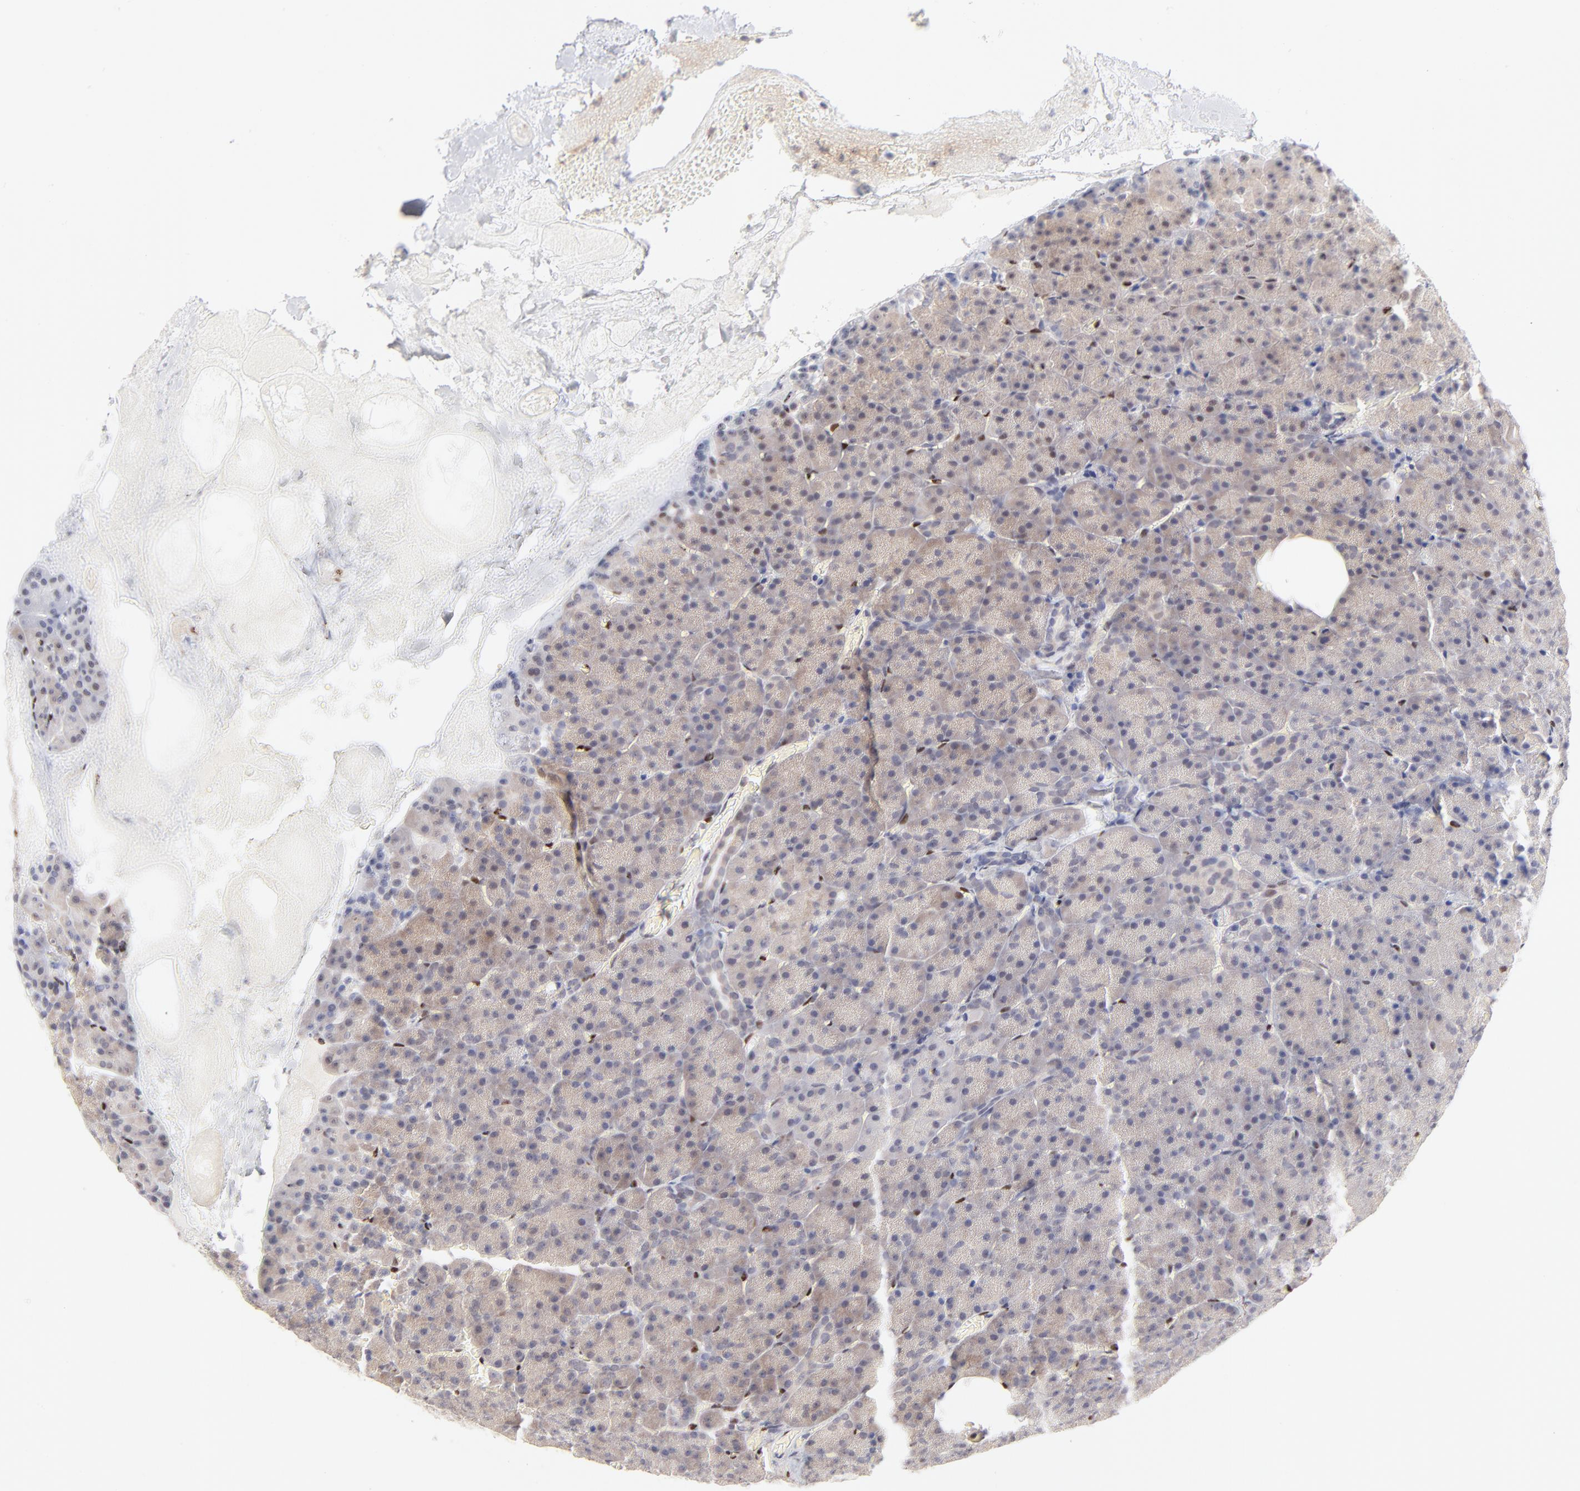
{"staining": {"intensity": "negative", "quantity": "none", "location": "none"}, "tissue": "carcinoid", "cell_type": "Tumor cells", "image_type": "cancer", "snomed": [{"axis": "morphology", "description": "Normal tissue, NOS"}, {"axis": "morphology", "description": "Carcinoid, malignant, NOS"}, {"axis": "topography", "description": "Pancreas"}], "caption": "IHC photomicrograph of neoplastic tissue: human malignant carcinoid stained with DAB demonstrates no significant protein staining in tumor cells.", "gene": "STAT3", "patient": {"sex": "female", "age": 35}}